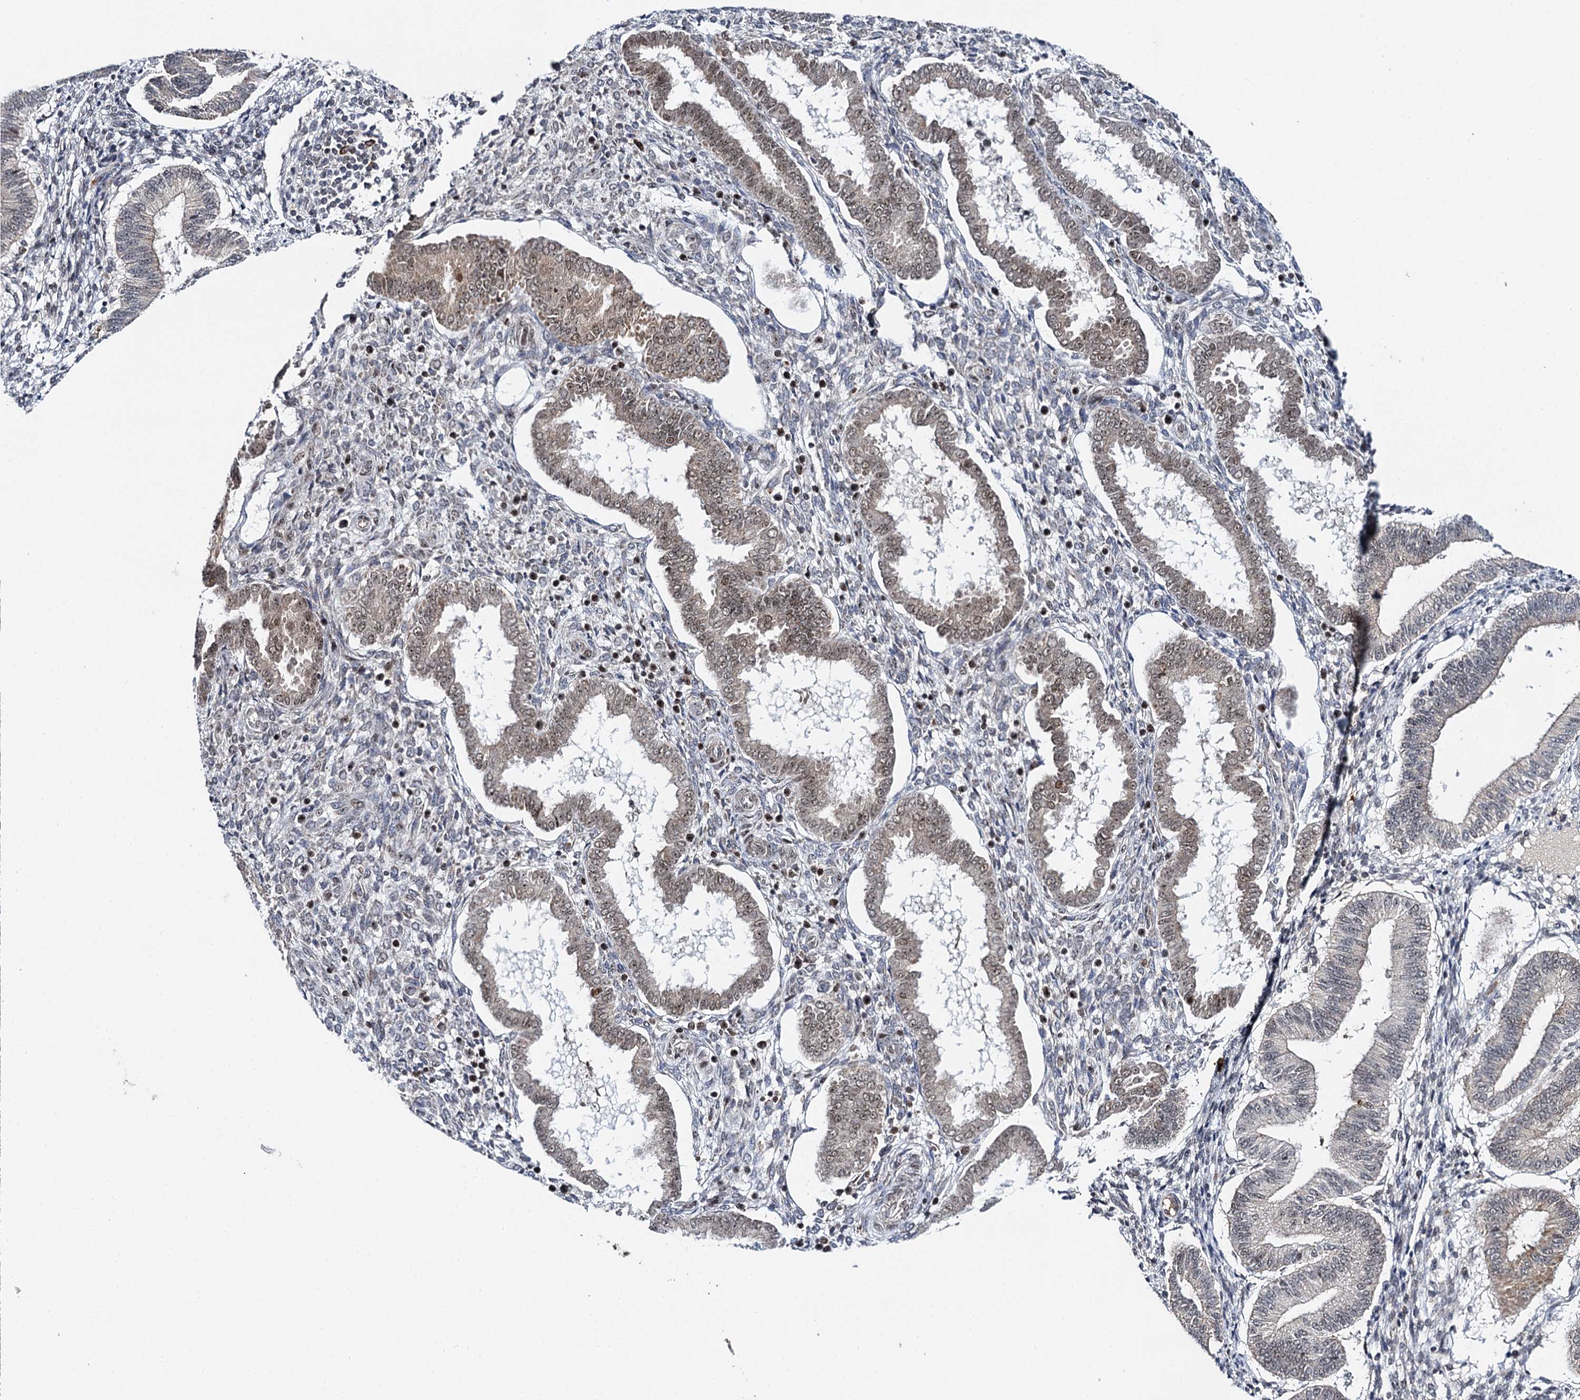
{"staining": {"intensity": "weak", "quantity": "<25%", "location": "nuclear"}, "tissue": "endometrium", "cell_type": "Cells in endometrial stroma", "image_type": "normal", "snomed": [{"axis": "morphology", "description": "Normal tissue, NOS"}, {"axis": "topography", "description": "Endometrium"}], "caption": "Endometrium stained for a protein using immunohistochemistry (IHC) shows no staining cells in endometrial stroma.", "gene": "BUD13", "patient": {"sex": "female", "age": 24}}